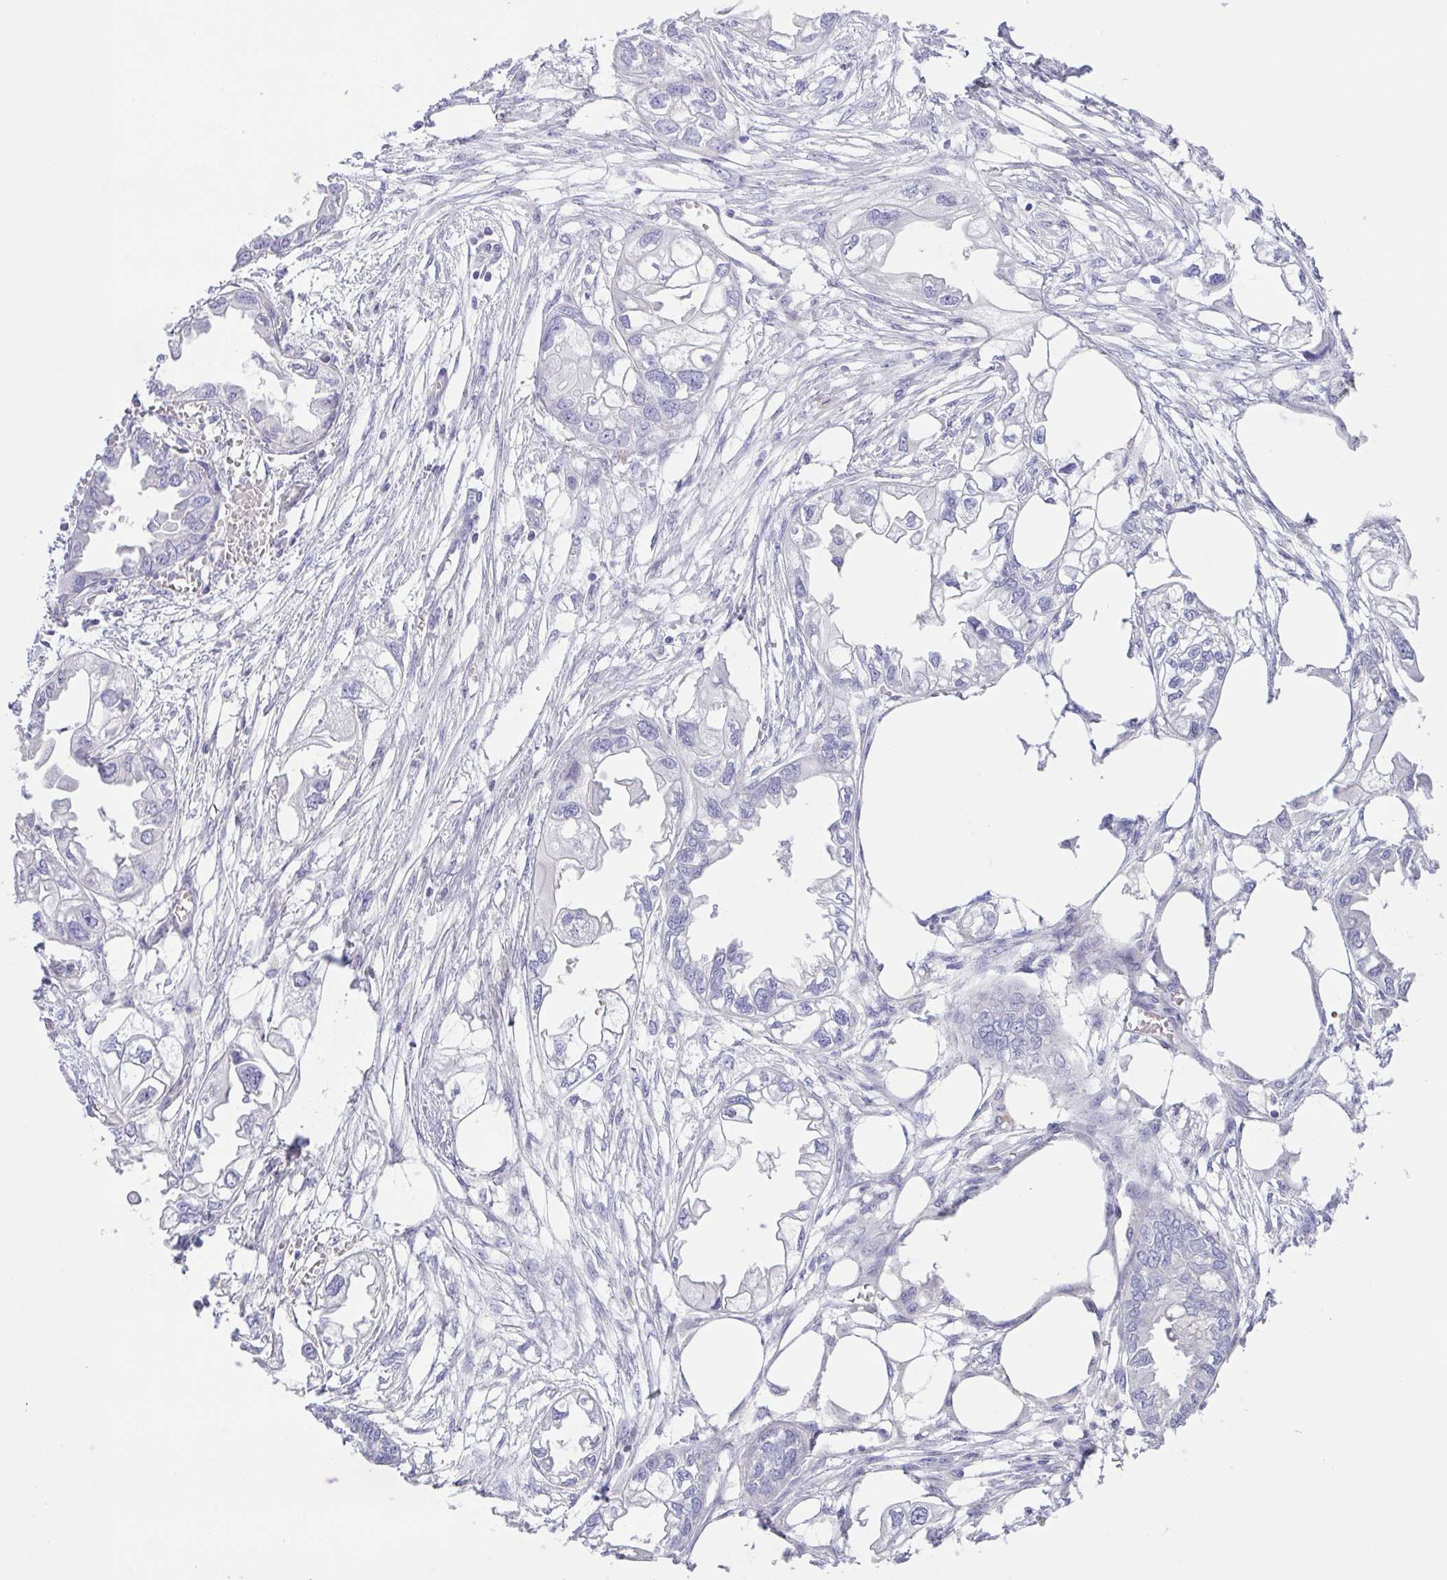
{"staining": {"intensity": "negative", "quantity": "none", "location": "none"}, "tissue": "endometrial cancer", "cell_type": "Tumor cells", "image_type": "cancer", "snomed": [{"axis": "morphology", "description": "Adenocarcinoma, NOS"}, {"axis": "morphology", "description": "Adenocarcinoma, metastatic, NOS"}, {"axis": "topography", "description": "Adipose tissue"}, {"axis": "topography", "description": "Endometrium"}], "caption": "The histopathology image shows no significant expression in tumor cells of endometrial metastatic adenocarcinoma. The staining was performed using DAB to visualize the protein expression in brown, while the nuclei were stained in blue with hematoxylin (Magnification: 20x).", "gene": "PKDREJ", "patient": {"sex": "female", "age": 67}}